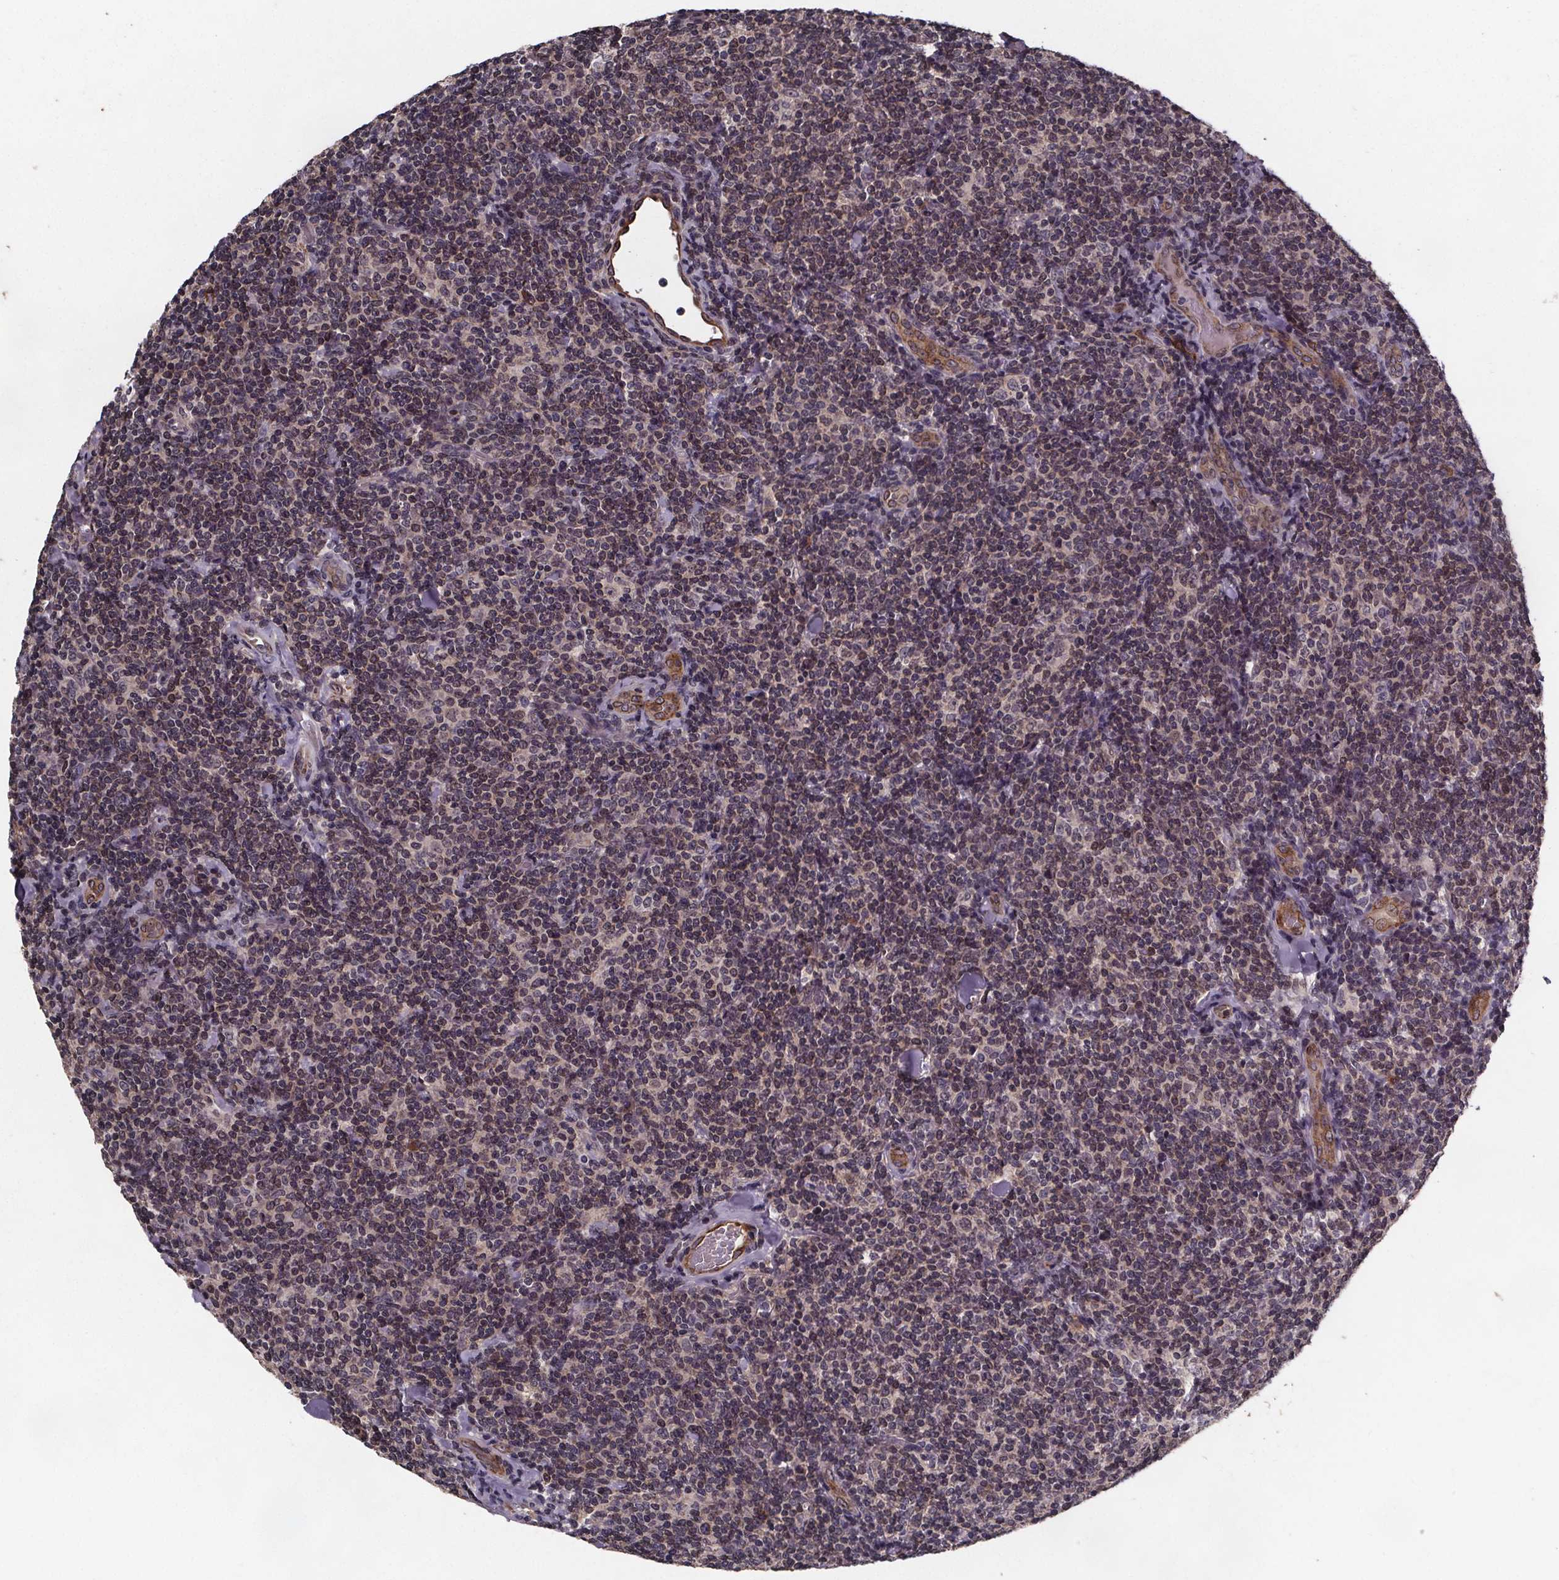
{"staining": {"intensity": "weak", "quantity": "<25%", "location": "cytoplasmic/membranous"}, "tissue": "lymphoma", "cell_type": "Tumor cells", "image_type": "cancer", "snomed": [{"axis": "morphology", "description": "Malignant lymphoma, non-Hodgkin's type, Low grade"}, {"axis": "topography", "description": "Lymph node"}], "caption": "DAB (3,3'-diaminobenzidine) immunohistochemical staining of human malignant lymphoma, non-Hodgkin's type (low-grade) displays no significant positivity in tumor cells.", "gene": "FASTKD3", "patient": {"sex": "female", "age": 56}}